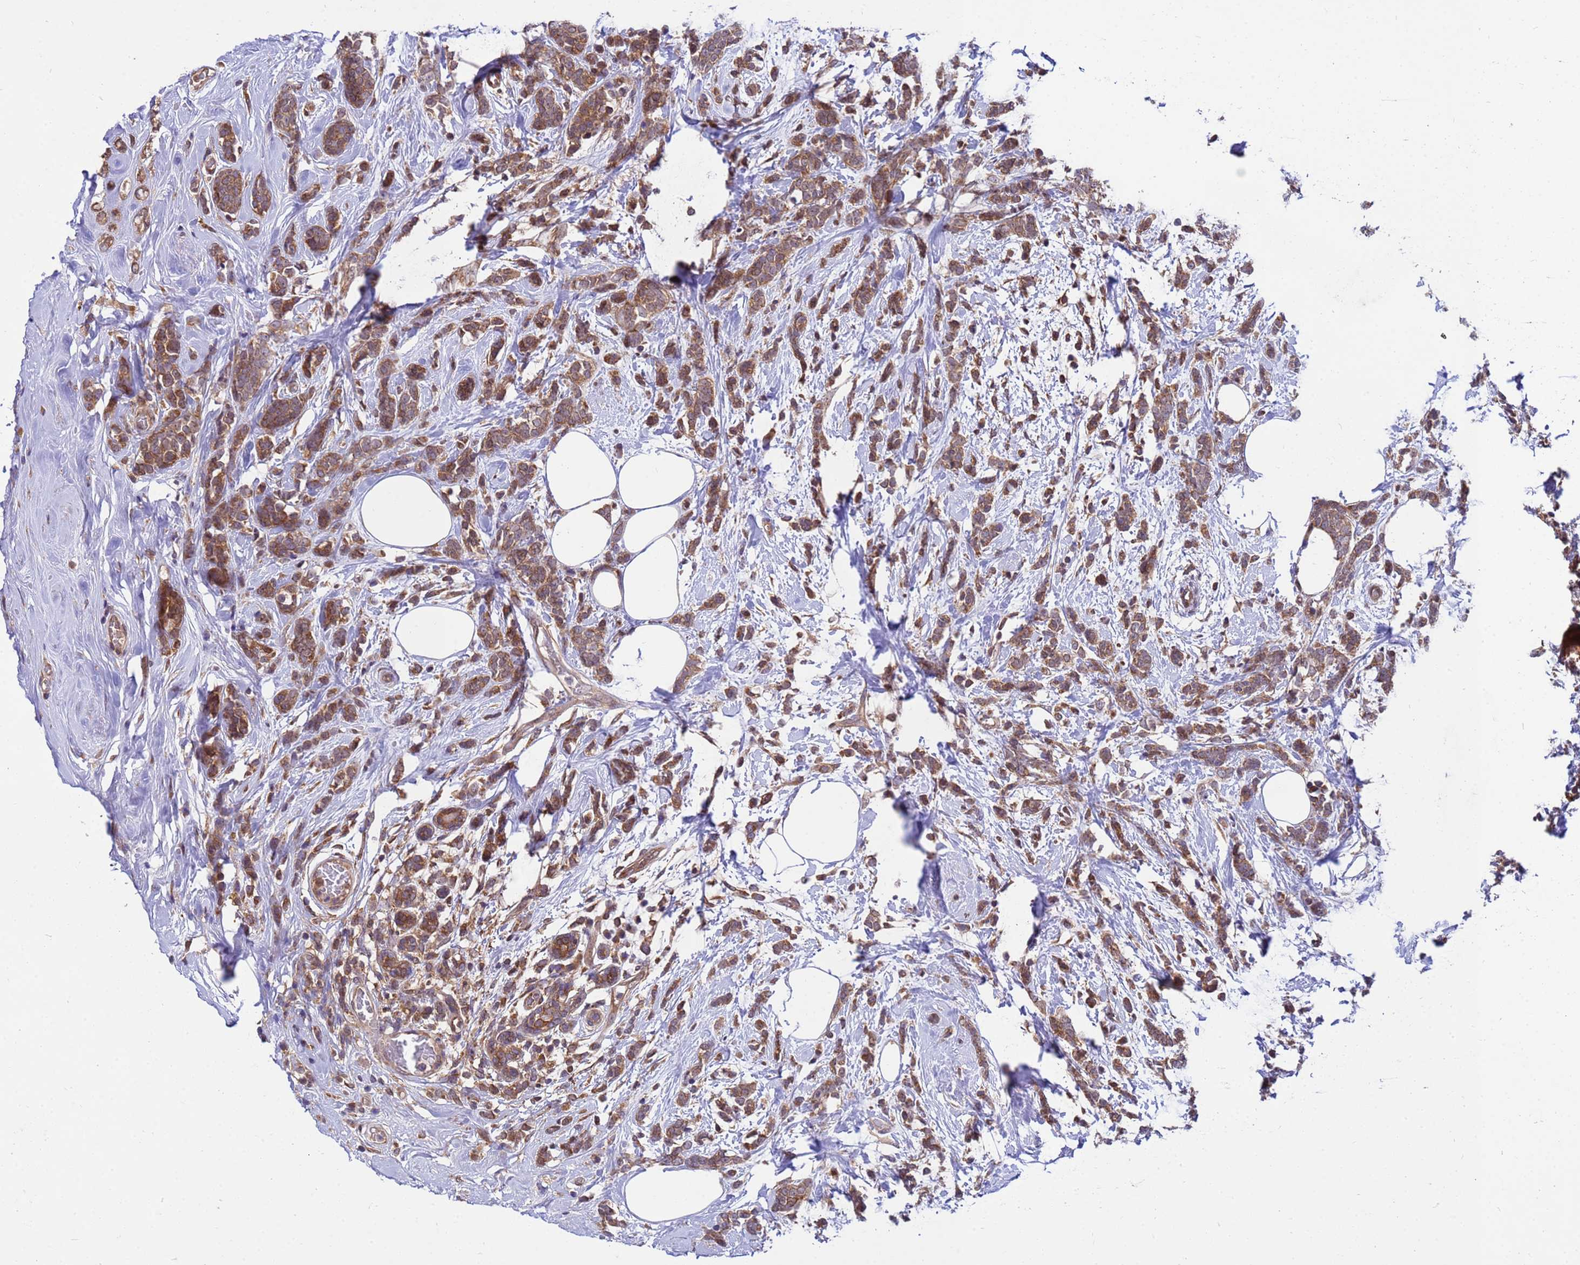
{"staining": {"intensity": "moderate", "quantity": ">75%", "location": "cytoplasmic/membranous"}, "tissue": "breast cancer", "cell_type": "Tumor cells", "image_type": "cancer", "snomed": [{"axis": "morphology", "description": "Lobular carcinoma"}, {"axis": "topography", "description": "Breast"}], "caption": "Breast cancer (lobular carcinoma) stained for a protein shows moderate cytoplasmic/membranous positivity in tumor cells.", "gene": "GET3", "patient": {"sex": "female", "age": 58}}